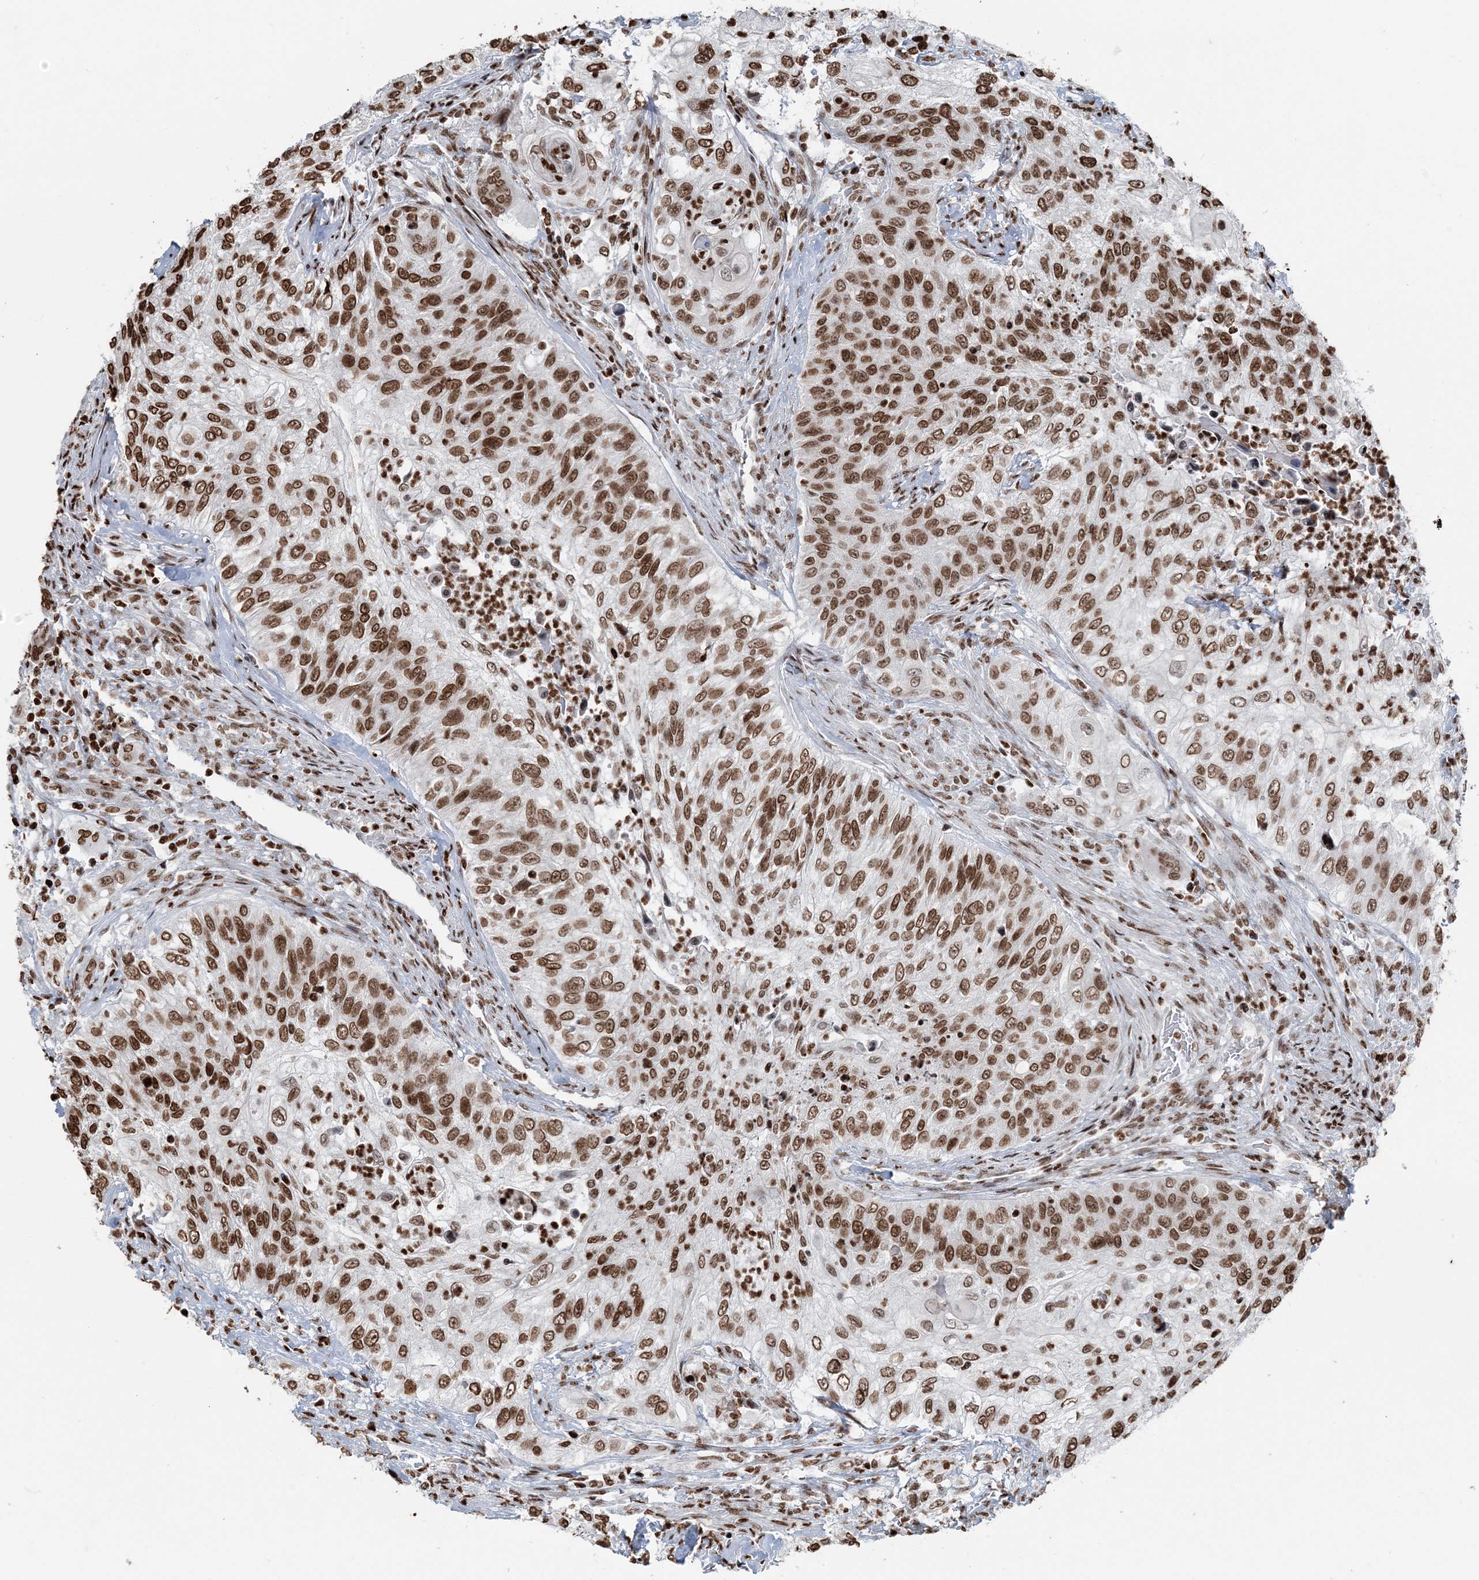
{"staining": {"intensity": "moderate", "quantity": ">75%", "location": "nuclear"}, "tissue": "urothelial cancer", "cell_type": "Tumor cells", "image_type": "cancer", "snomed": [{"axis": "morphology", "description": "Urothelial carcinoma, High grade"}, {"axis": "topography", "description": "Urinary bladder"}], "caption": "Protein staining displays moderate nuclear positivity in approximately >75% of tumor cells in urothelial carcinoma (high-grade).", "gene": "H3-3B", "patient": {"sex": "female", "age": 60}}